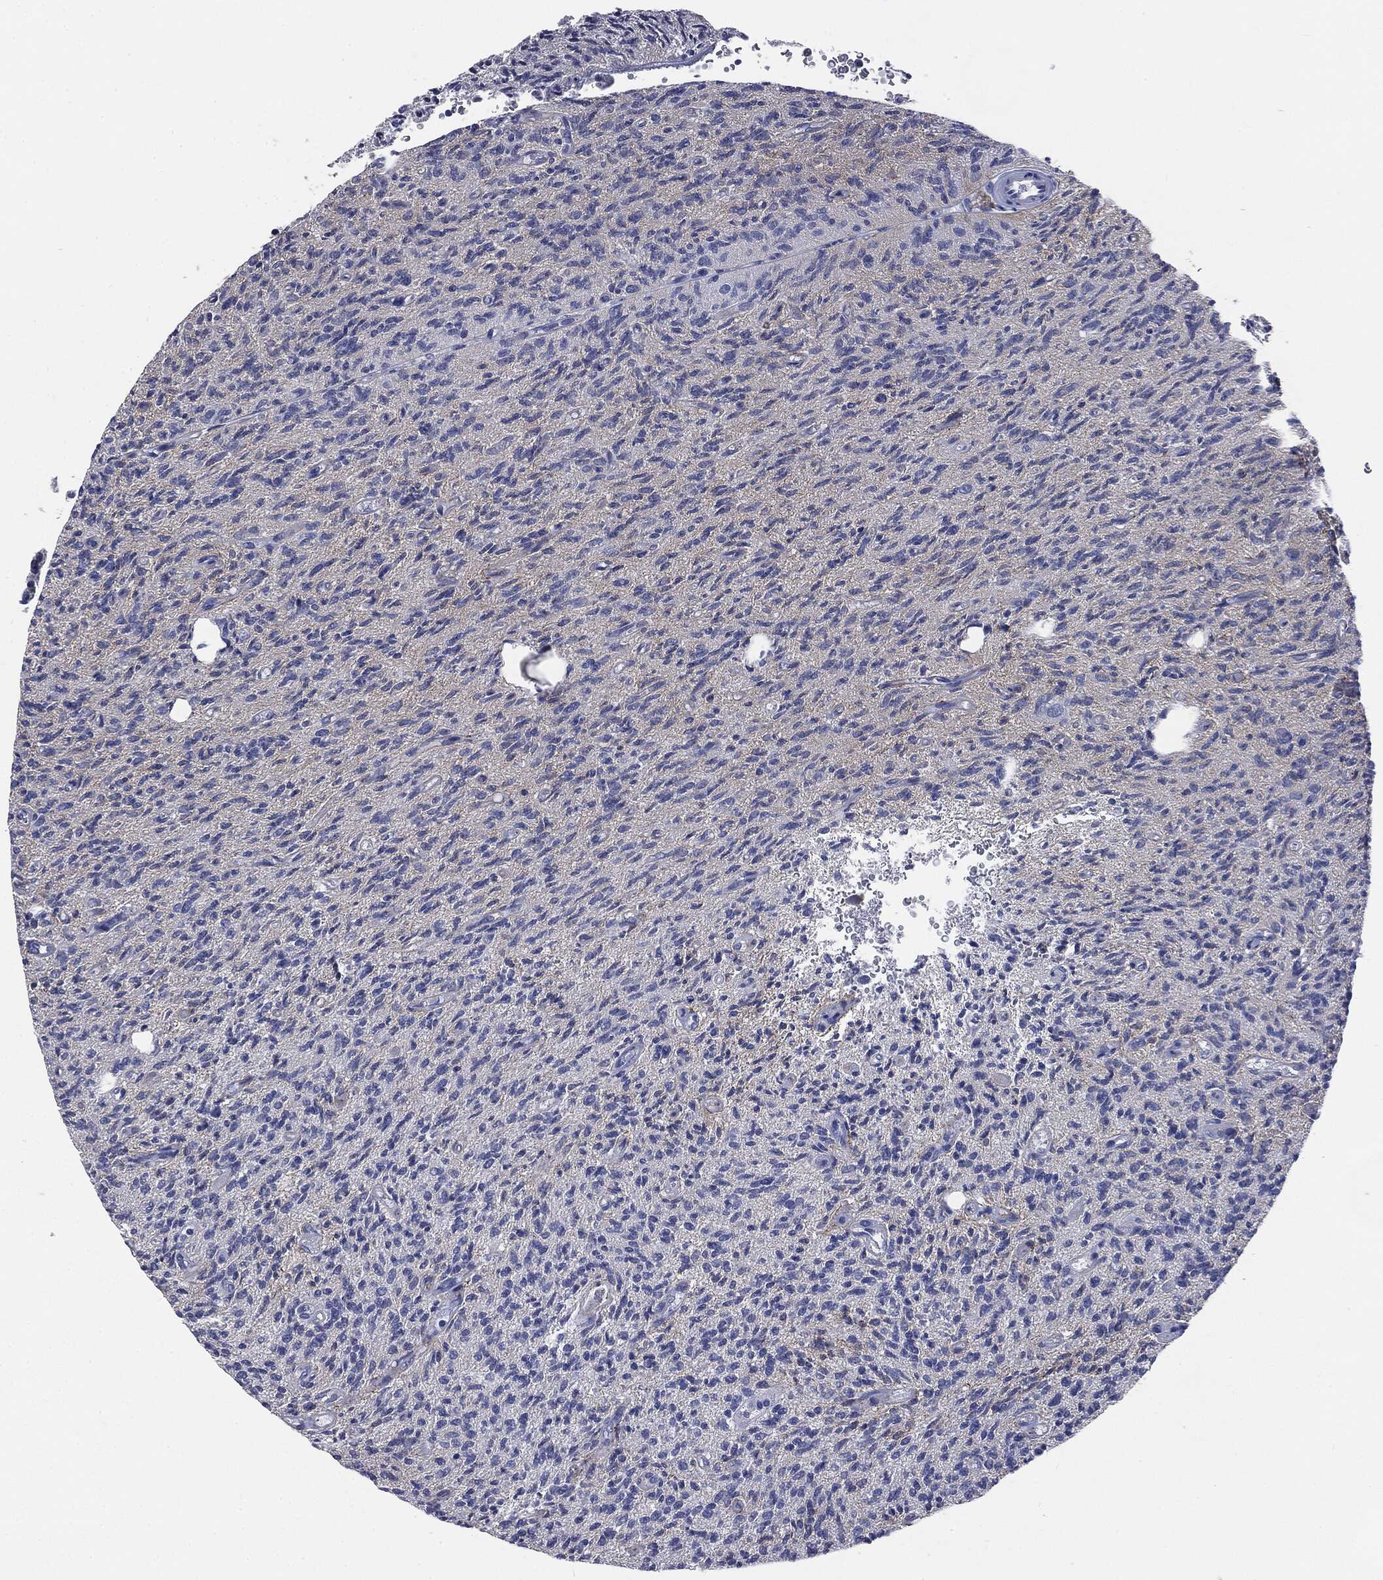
{"staining": {"intensity": "negative", "quantity": "none", "location": "none"}, "tissue": "glioma", "cell_type": "Tumor cells", "image_type": "cancer", "snomed": [{"axis": "morphology", "description": "Glioma, malignant, High grade"}, {"axis": "topography", "description": "Brain"}], "caption": "Photomicrograph shows no protein staining in tumor cells of malignant high-grade glioma tissue.", "gene": "PTGS2", "patient": {"sex": "male", "age": 64}}